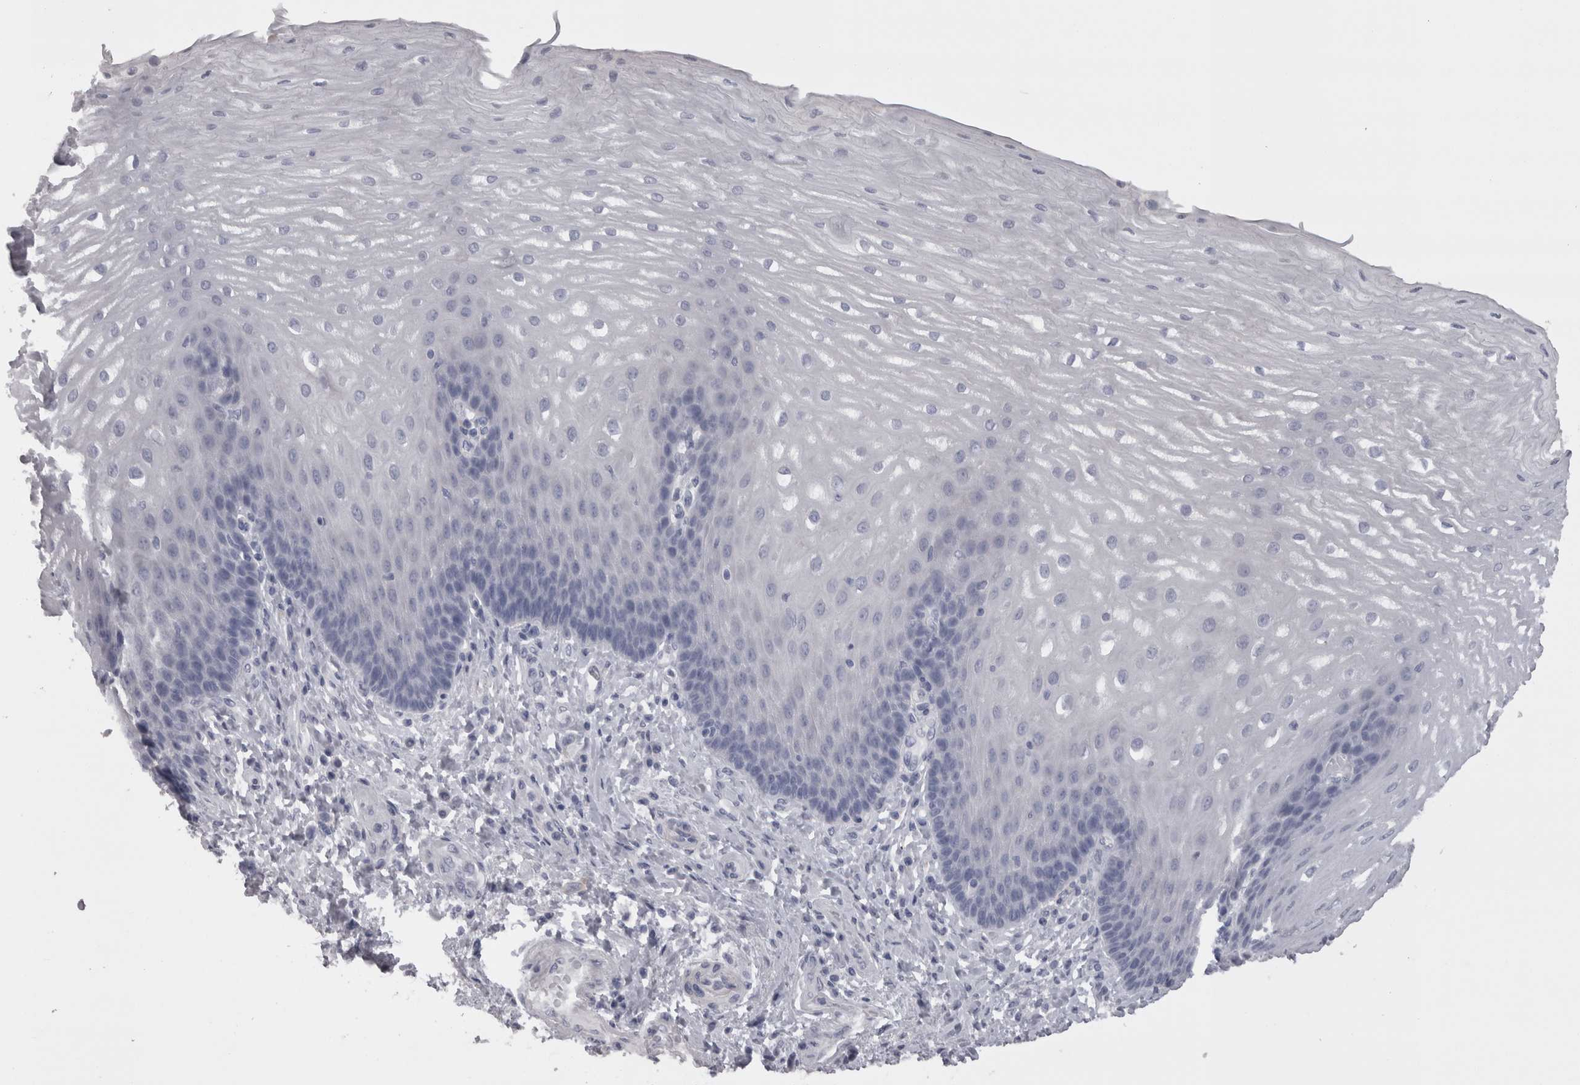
{"staining": {"intensity": "negative", "quantity": "none", "location": "none"}, "tissue": "esophagus", "cell_type": "Squamous epithelial cells", "image_type": "normal", "snomed": [{"axis": "morphology", "description": "Normal tissue, NOS"}, {"axis": "topography", "description": "Esophagus"}], "caption": "DAB (3,3'-diaminobenzidine) immunohistochemical staining of benign esophagus reveals no significant staining in squamous epithelial cells.", "gene": "CAMK2D", "patient": {"sex": "male", "age": 54}}